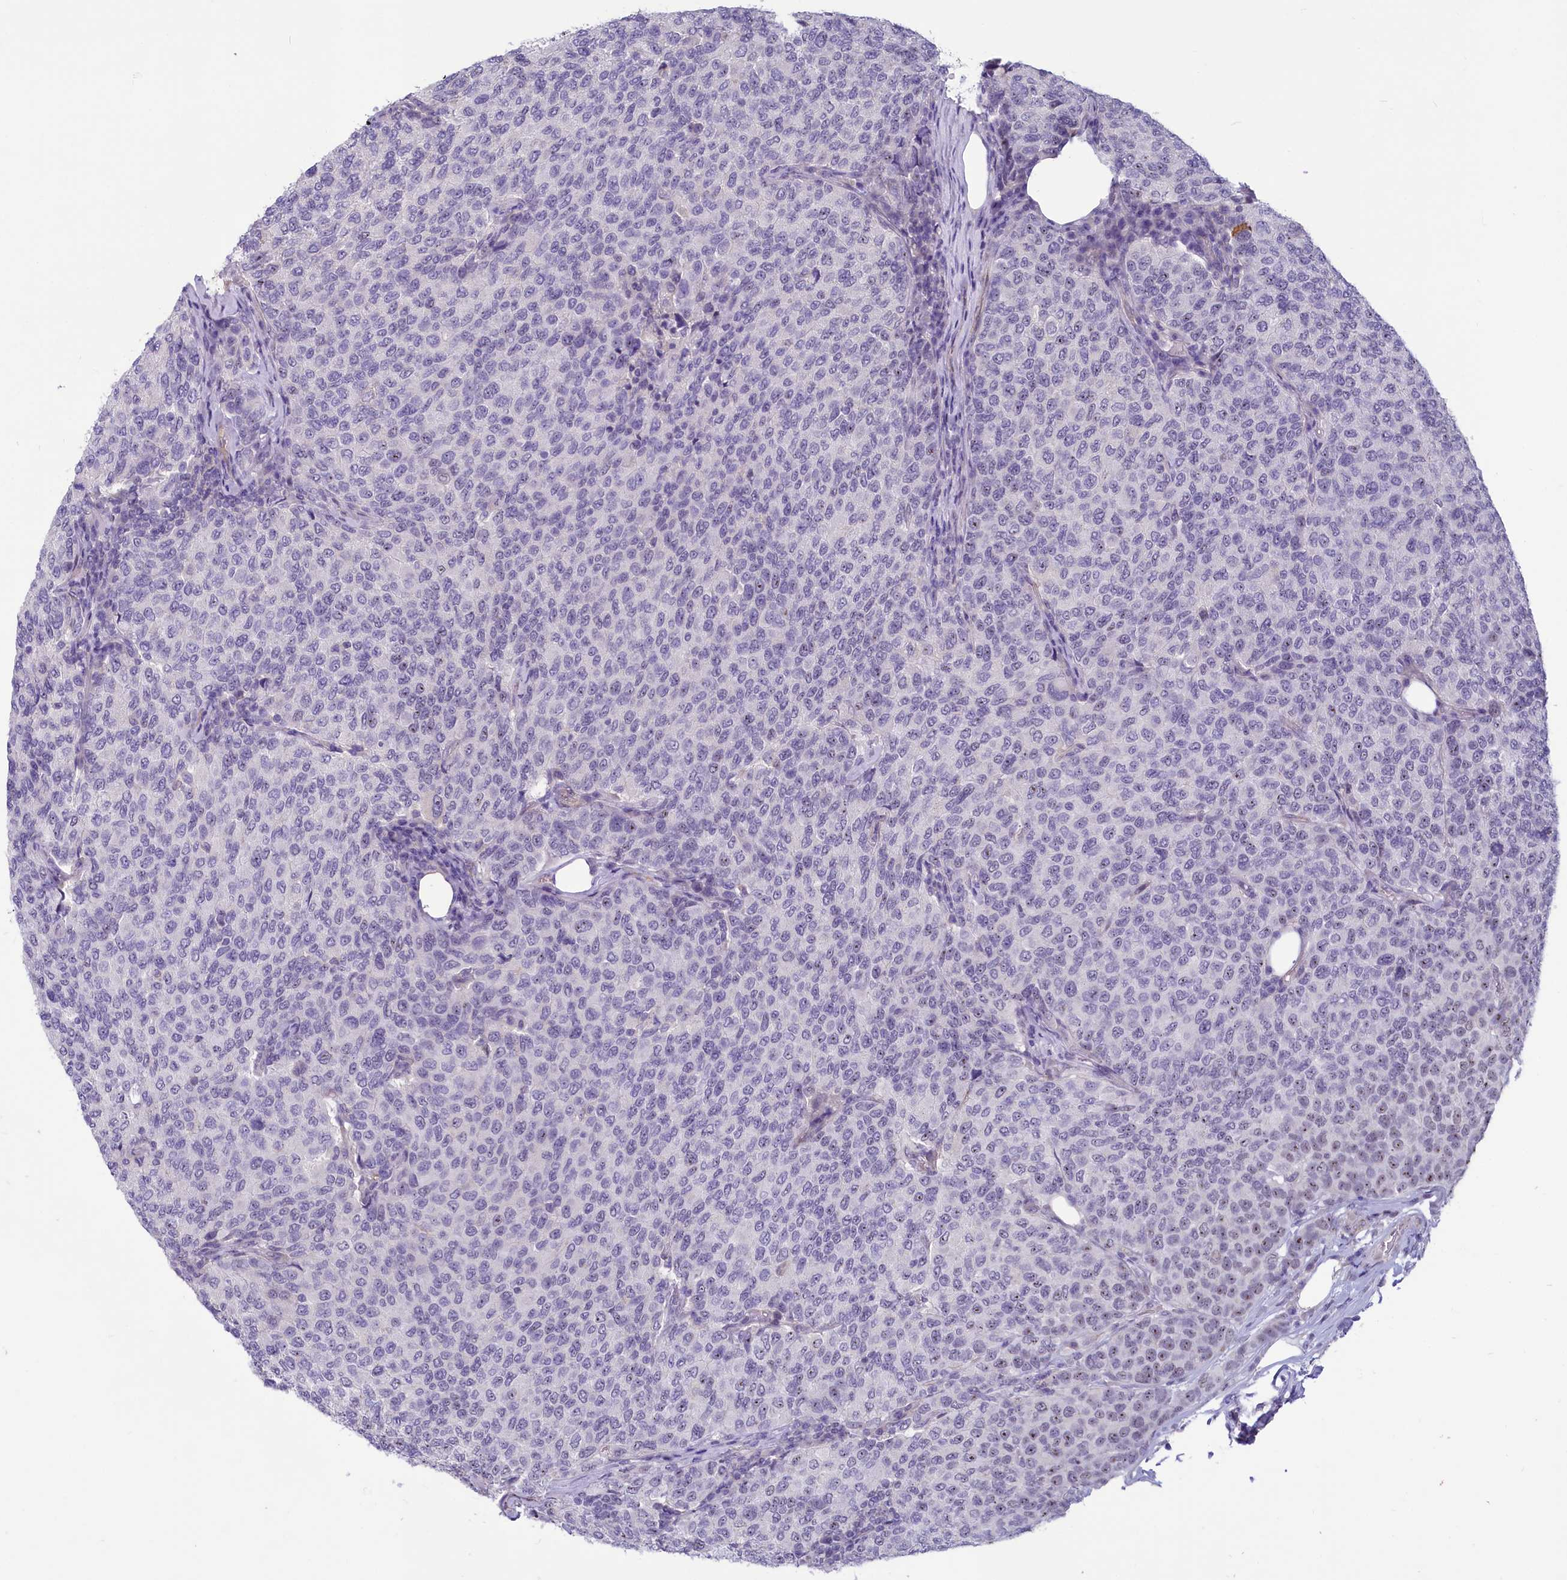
{"staining": {"intensity": "negative", "quantity": "none", "location": "none"}, "tissue": "breast cancer", "cell_type": "Tumor cells", "image_type": "cancer", "snomed": [{"axis": "morphology", "description": "Duct carcinoma"}, {"axis": "topography", "description": "Breast"}], "caption": "Breast cancer (invasive ductal carcinoma) was stained to show a protein in brown. There is no significant staining in tumor cells. The staining is performed using DAB brown chromogen with nuclei counter-stained in using hematoxylin.", "gene": "PROCR", "patient": {"sex": "female", "age": 55}}